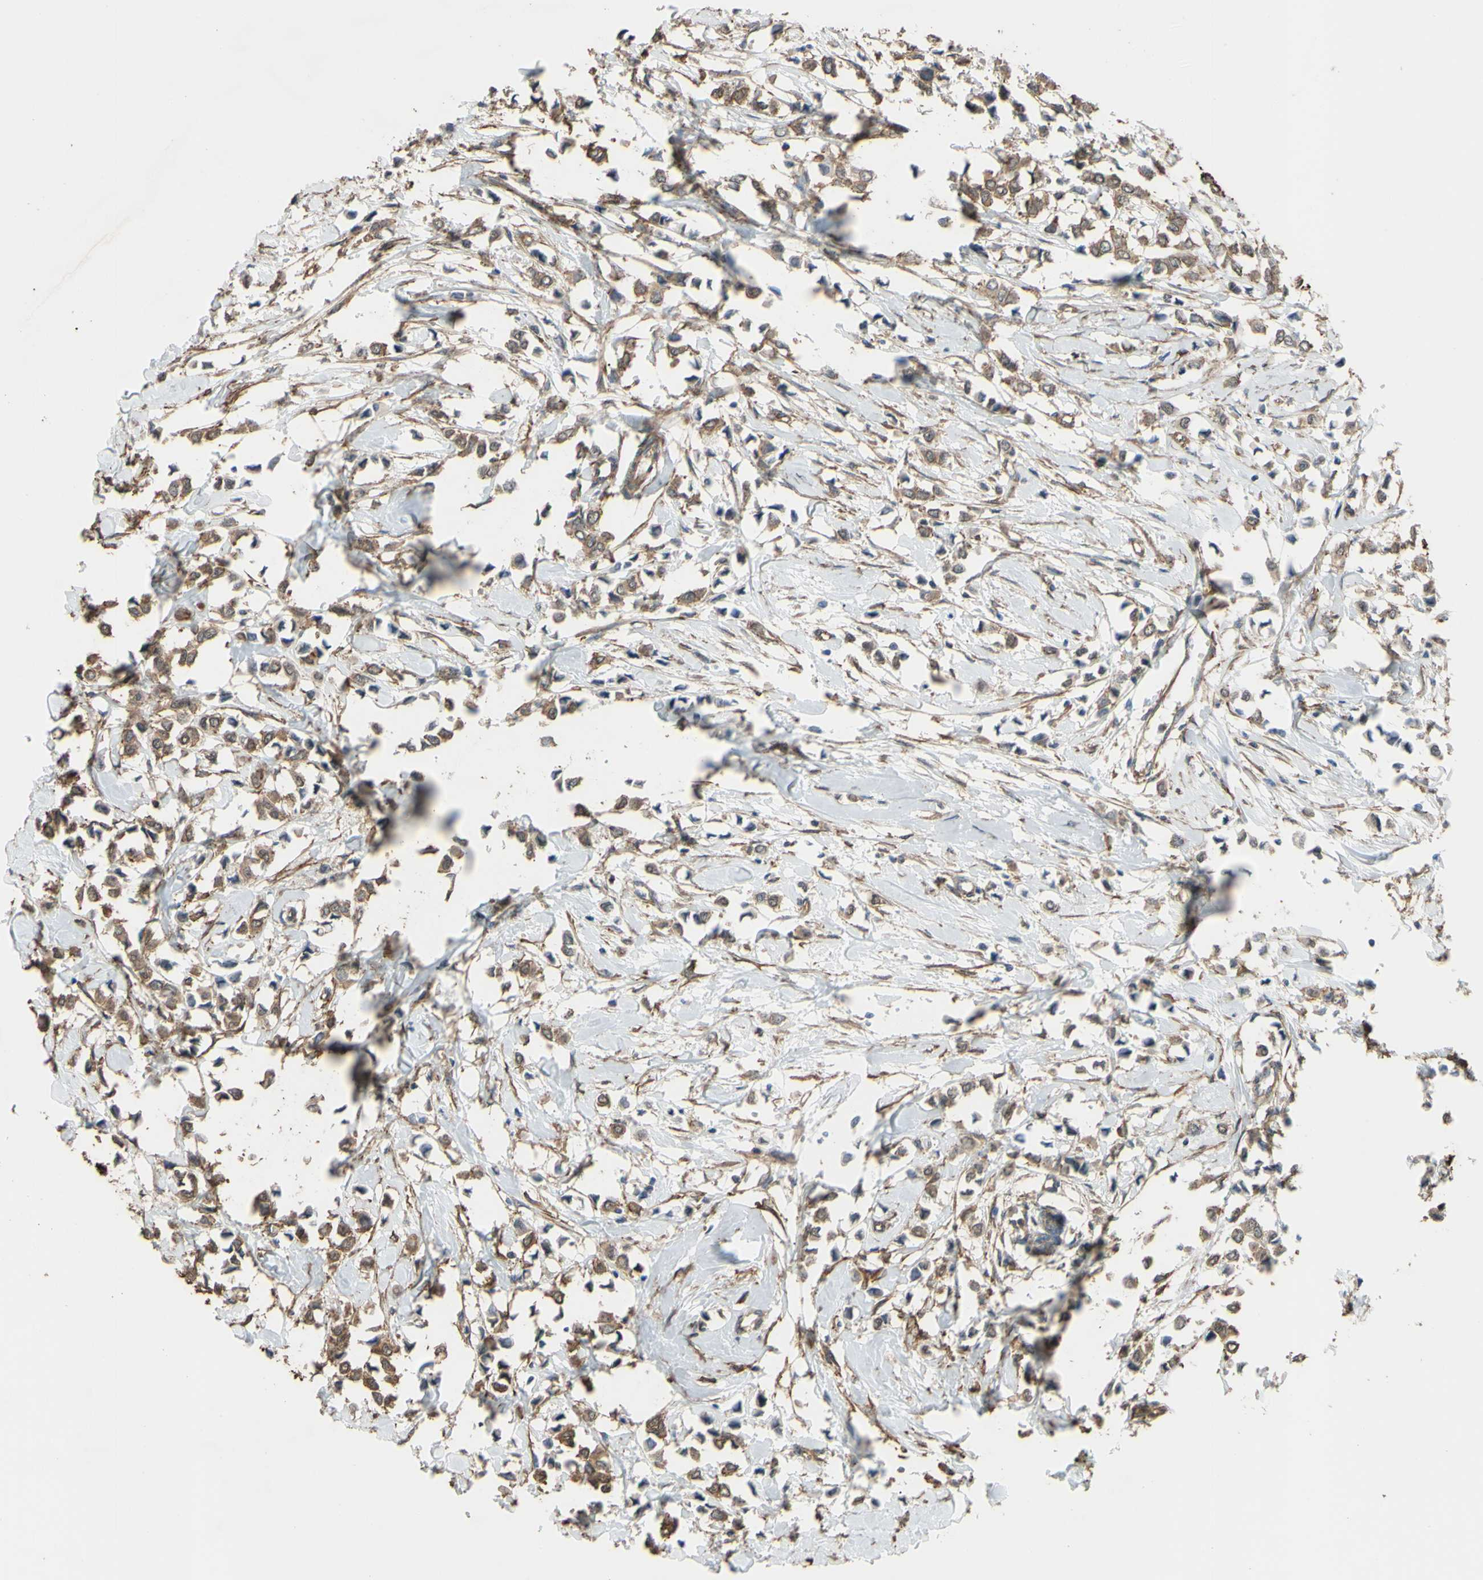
{"staining": {"intensity": "moderate", "quantity": ">75%", "location": "cytoplasmic/membranous"}, "tissue": "breast cancer", "cell_type": "Tumor cells", "image_type": "cancer", "snomed": [{"axis": "morphology", "description": "Lobular carcinoma"}, {"axis": "topography", "description": "Breast"}], "caption": "Human breast cancer stained for a protein (brown) demonstrates moderate cytoplasmic/membranous positive staining in about >75% of tumor cells.", "gene": "CTTN", "patient": {"sex": "female", "age": 51}}